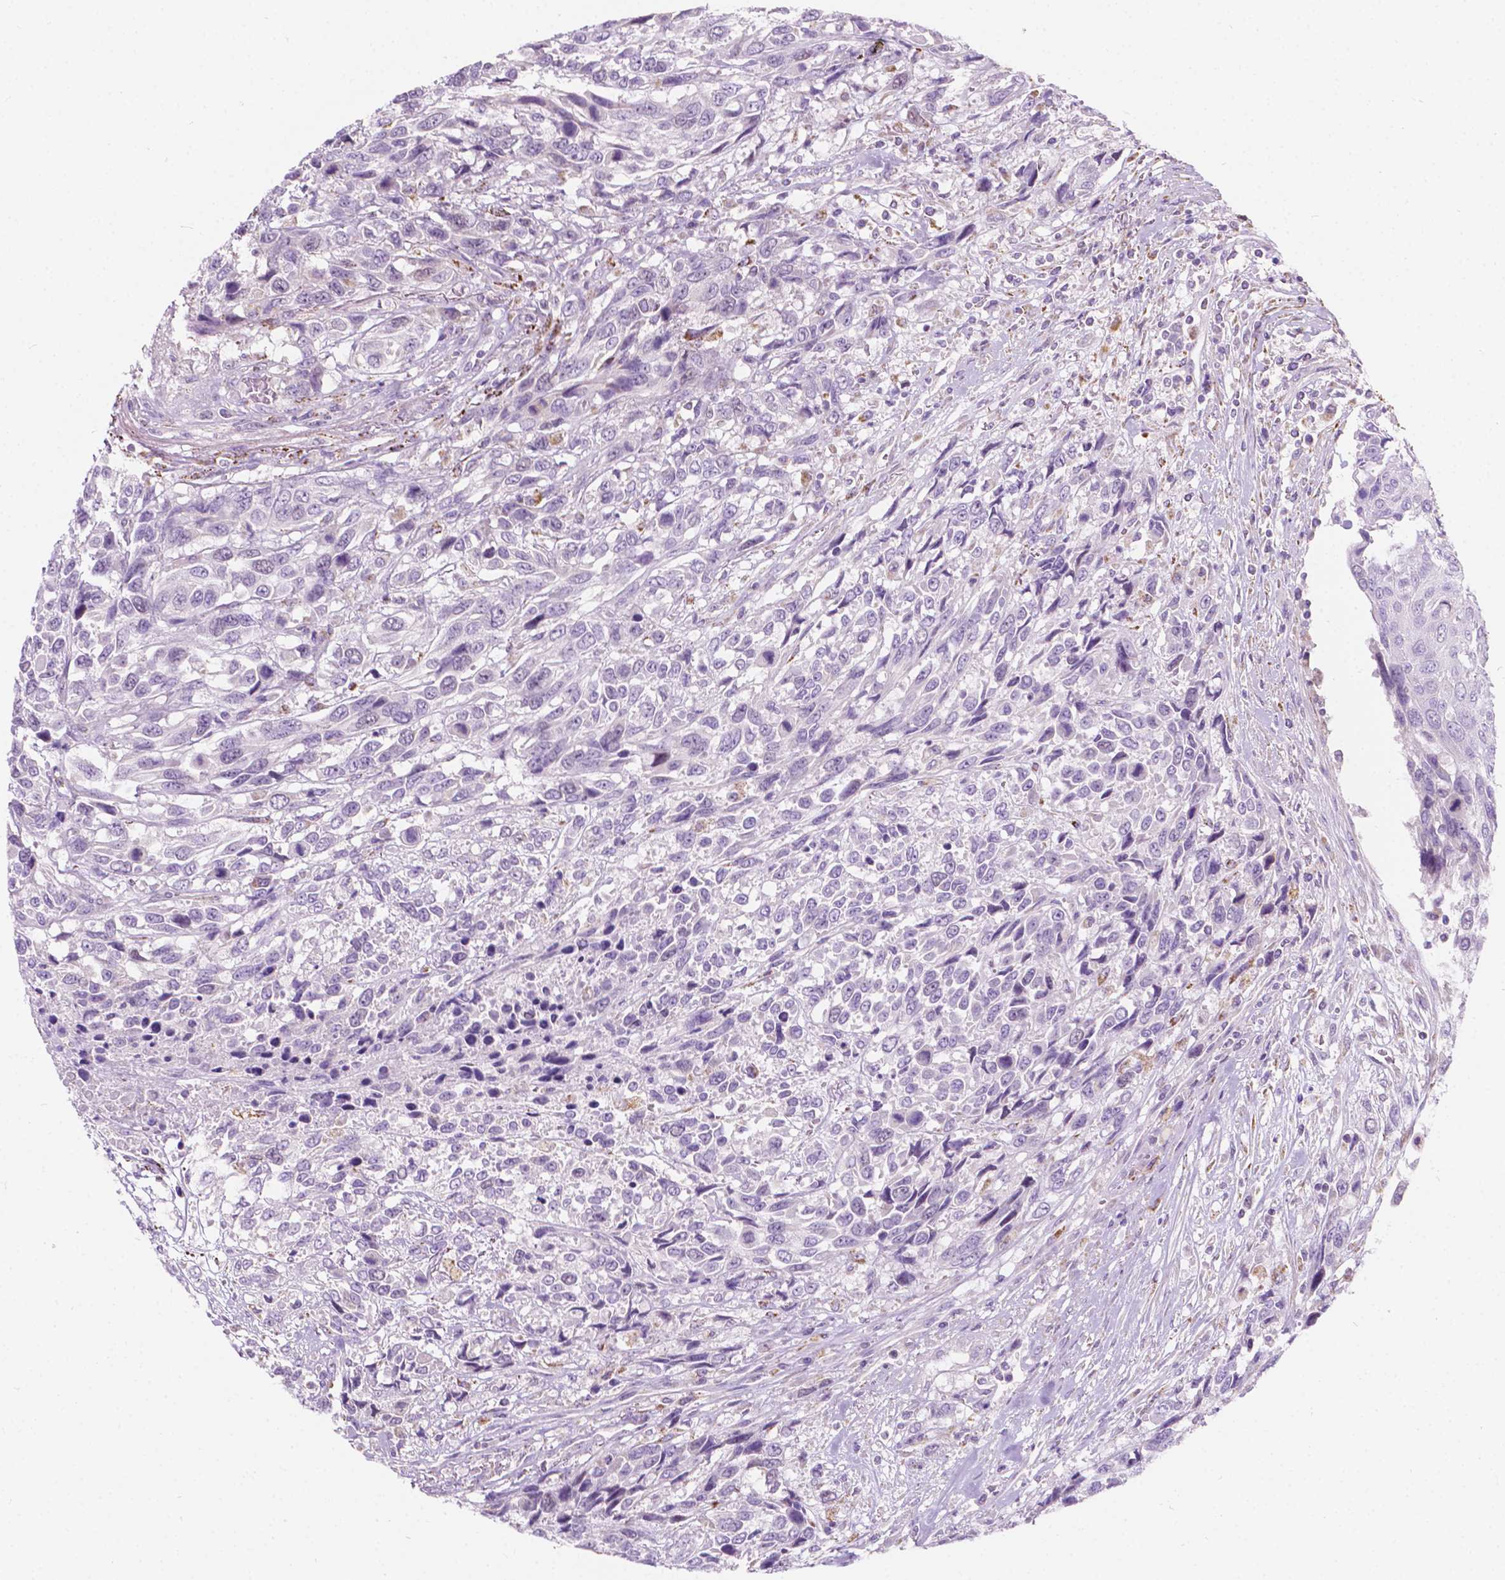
{"staining": {"intensity": "weak", "quantity": "<25%", "location": "cytoplasmic/membranous"}, "tissue": "urothelial cancer", "cell_type": "Tumor cells", "image_type": "cancer", "snomed": [{"axis": "morphology", "description": "Urothelial carcinoma, High grade"}, {"axis": "topography", "description": "Urinary bladder"}], "caption": "Tumor cells show no significant protein positivity in urothelial cancer.", "gene": "NOS1AP", "patient": {"sex": "female", "age": 70}}